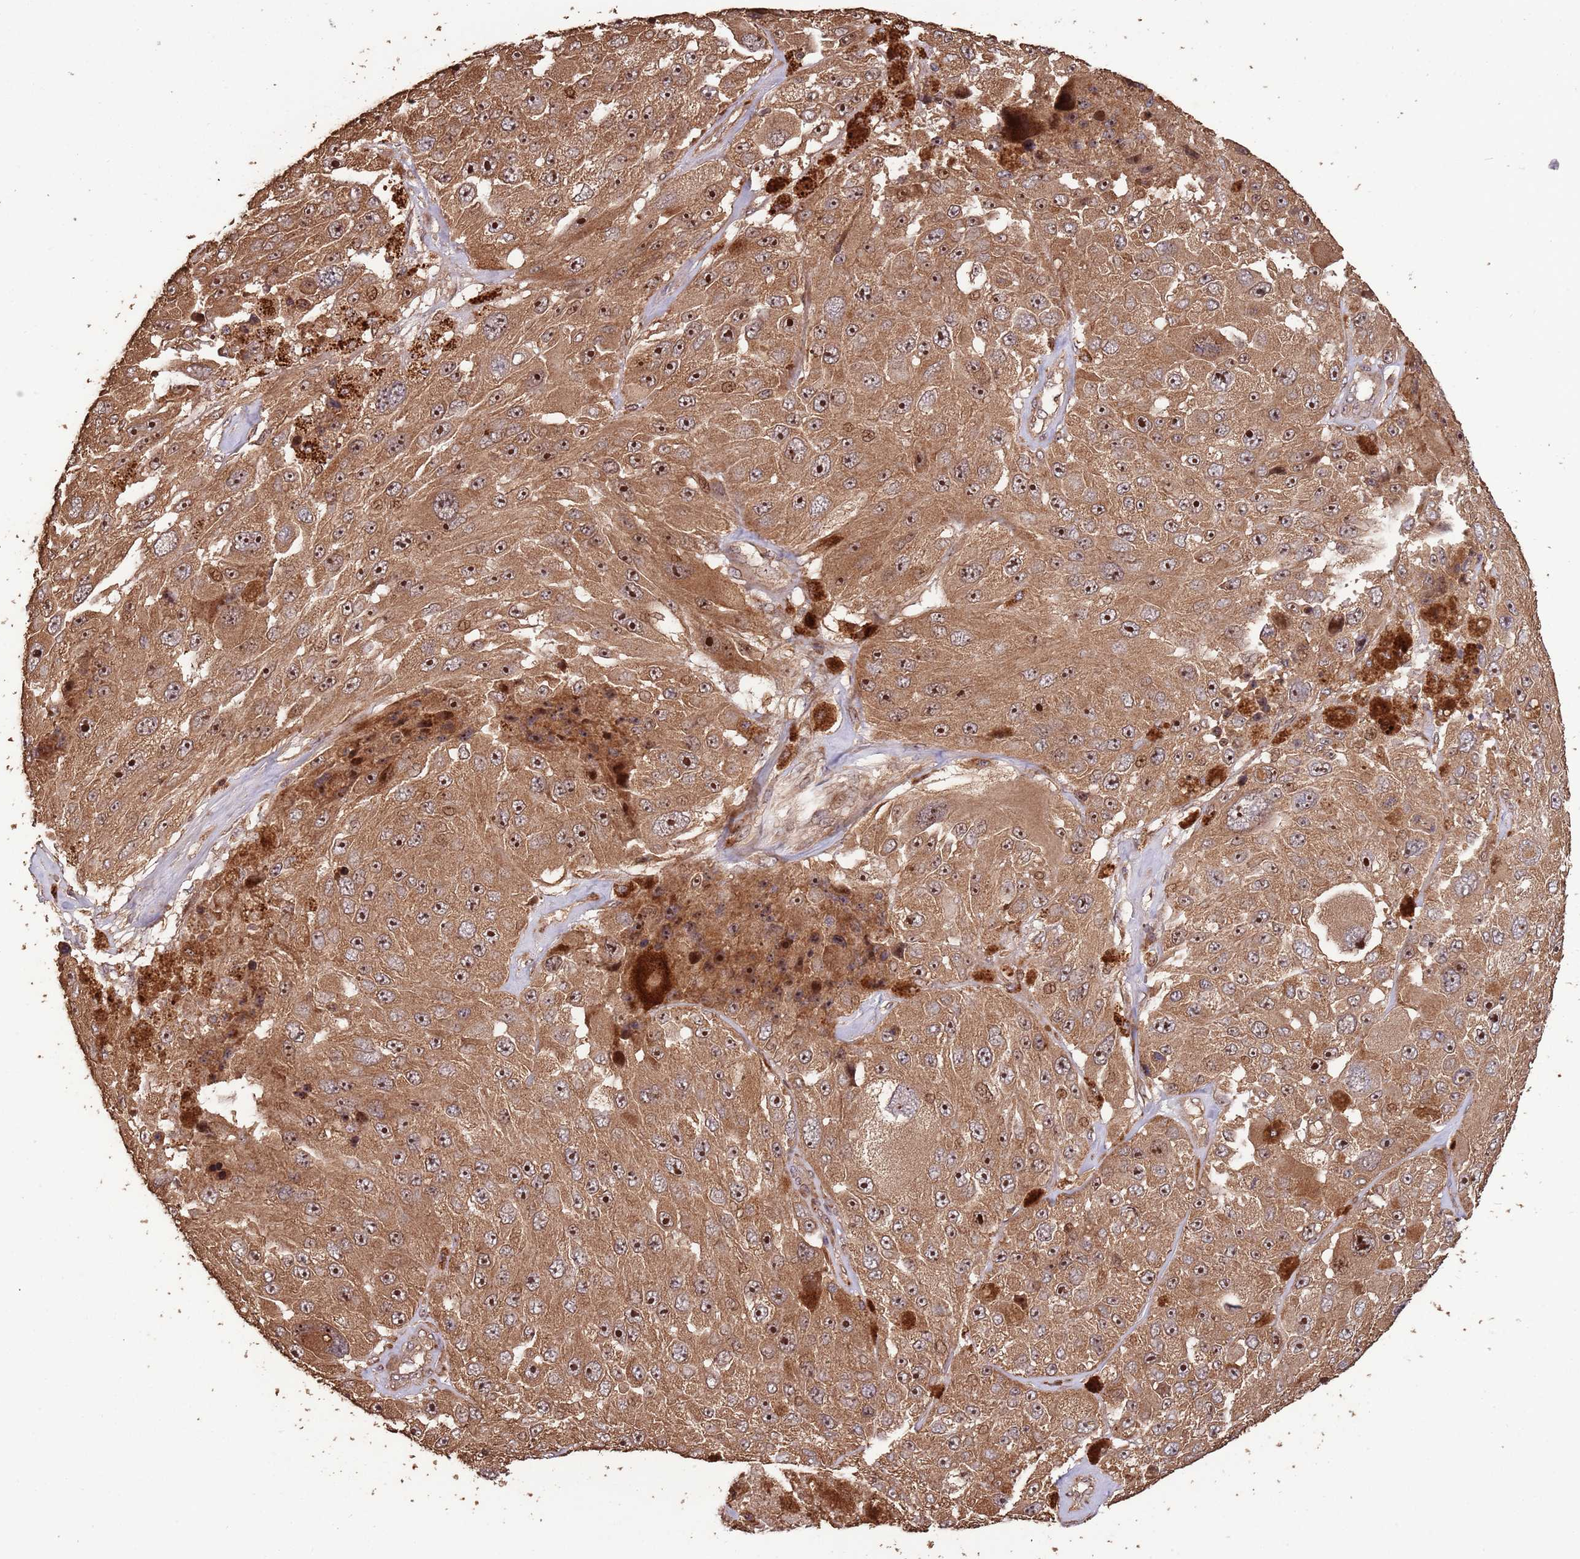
{"staining": {"intensity": "moderate", "quantity": ">75%", "location": "cytoplasmic/membranous,nuclear"}, "tissue": "melanoma", "cell_type": "Tumor cells", "image_type": "cancer", "snomed": [{"axis": "morphology", "description": "Malignant melanoma, Metastatic site"}, {"axis": "topography", "description": "Lymph node"}], "caption": "Malignant melanoma (metastatic site) stained for a protein (brown) shows moderate cytoplasmic/membranous and nuclear positive staining in approximately >75% of tumor cells.", "gene": "ZNF428", "patient": {"sex": "male", "age": 62}}